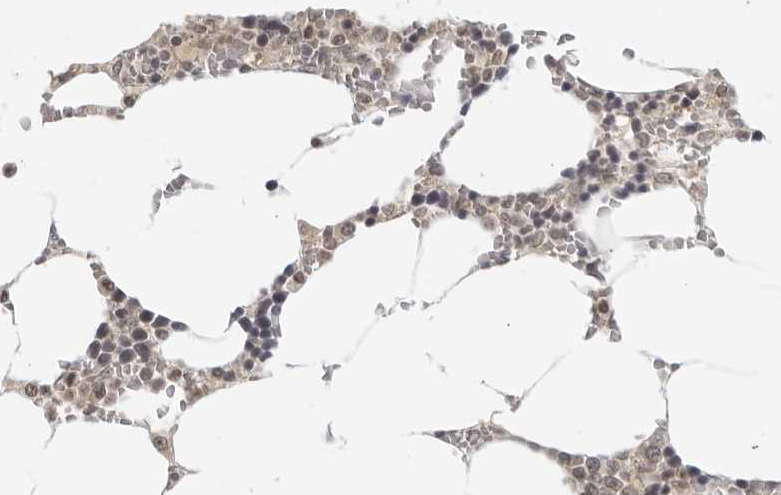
{"staining": {"intensity": "weak", "quantity": "25%-75%", "location": "cytoplasmic/membranous,nuclear"}, "tissue": "bone marrow", "cell_type": "Hematopoietic cells", "image_type": "normal", "snomed": [{"axis": "morphology", "description": "Normal tissue, NOS"}, {"axis": "topography", "description": "Bone marrow"}], "caption": "This photomicrograph demonstrates immunohistochemistry (IHC) staining of benign bone marrow, with low weak cytoplasmic/membranous,nuclear expression in approximately 25%-75% of hematopoietic cells.", "gene": "RAB11FIP3", "patient": {"sex": "male", "age": 70}}